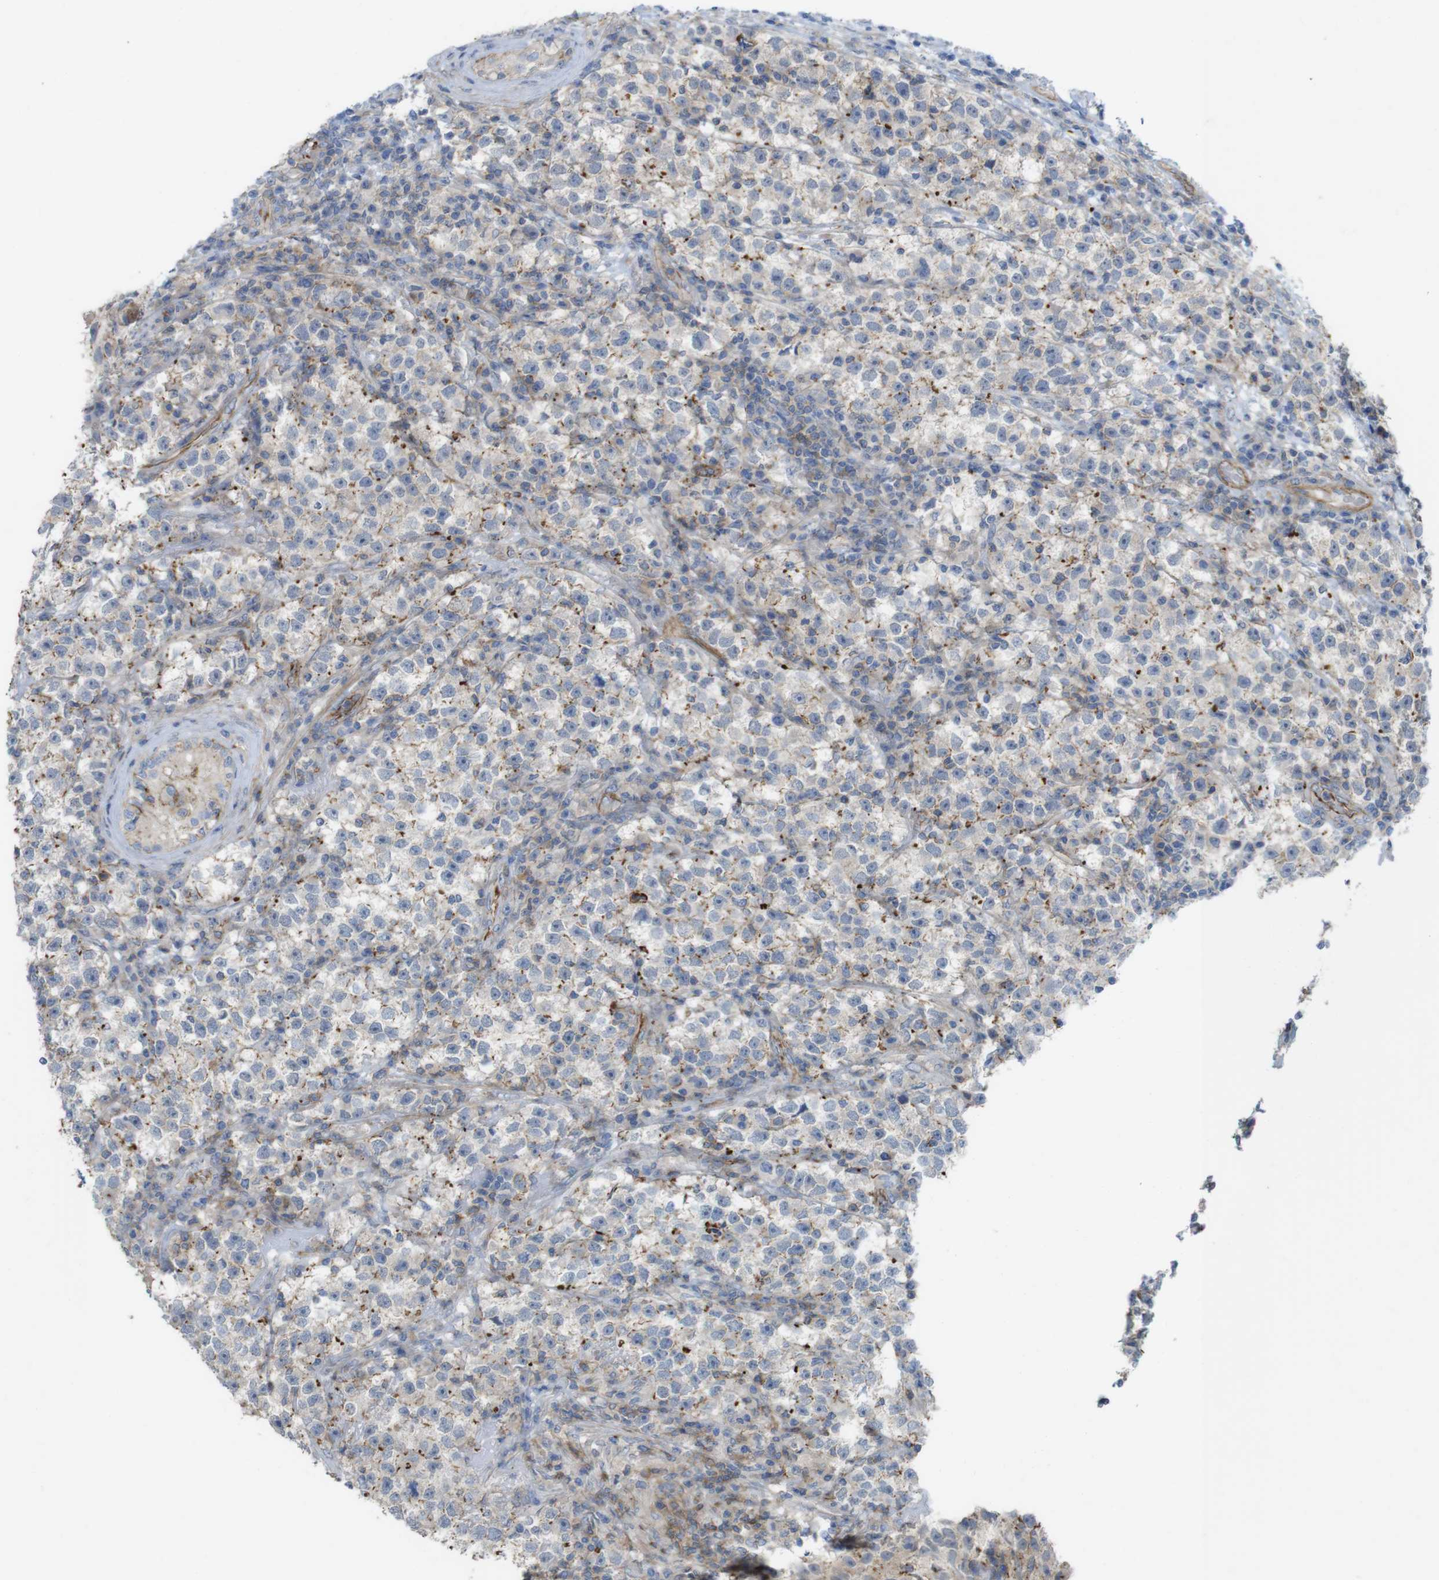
{"staining": {"intensity": "negative", "quantity": "none", "location": "none"}, "tissue": "testis cancer", "cell_type": "Tumor cells", "image_type": "cancer", "snomed": [{"axis": "morphology", "description": "Seminoma, NOS"}, {"axis": "topography", "description": "Testis"}], "caption": "There is no significant expression in tumor cells of testis cancer (seminoma).", "gene": "PREX2", "patient": {"sex": "male", "age": 22}}